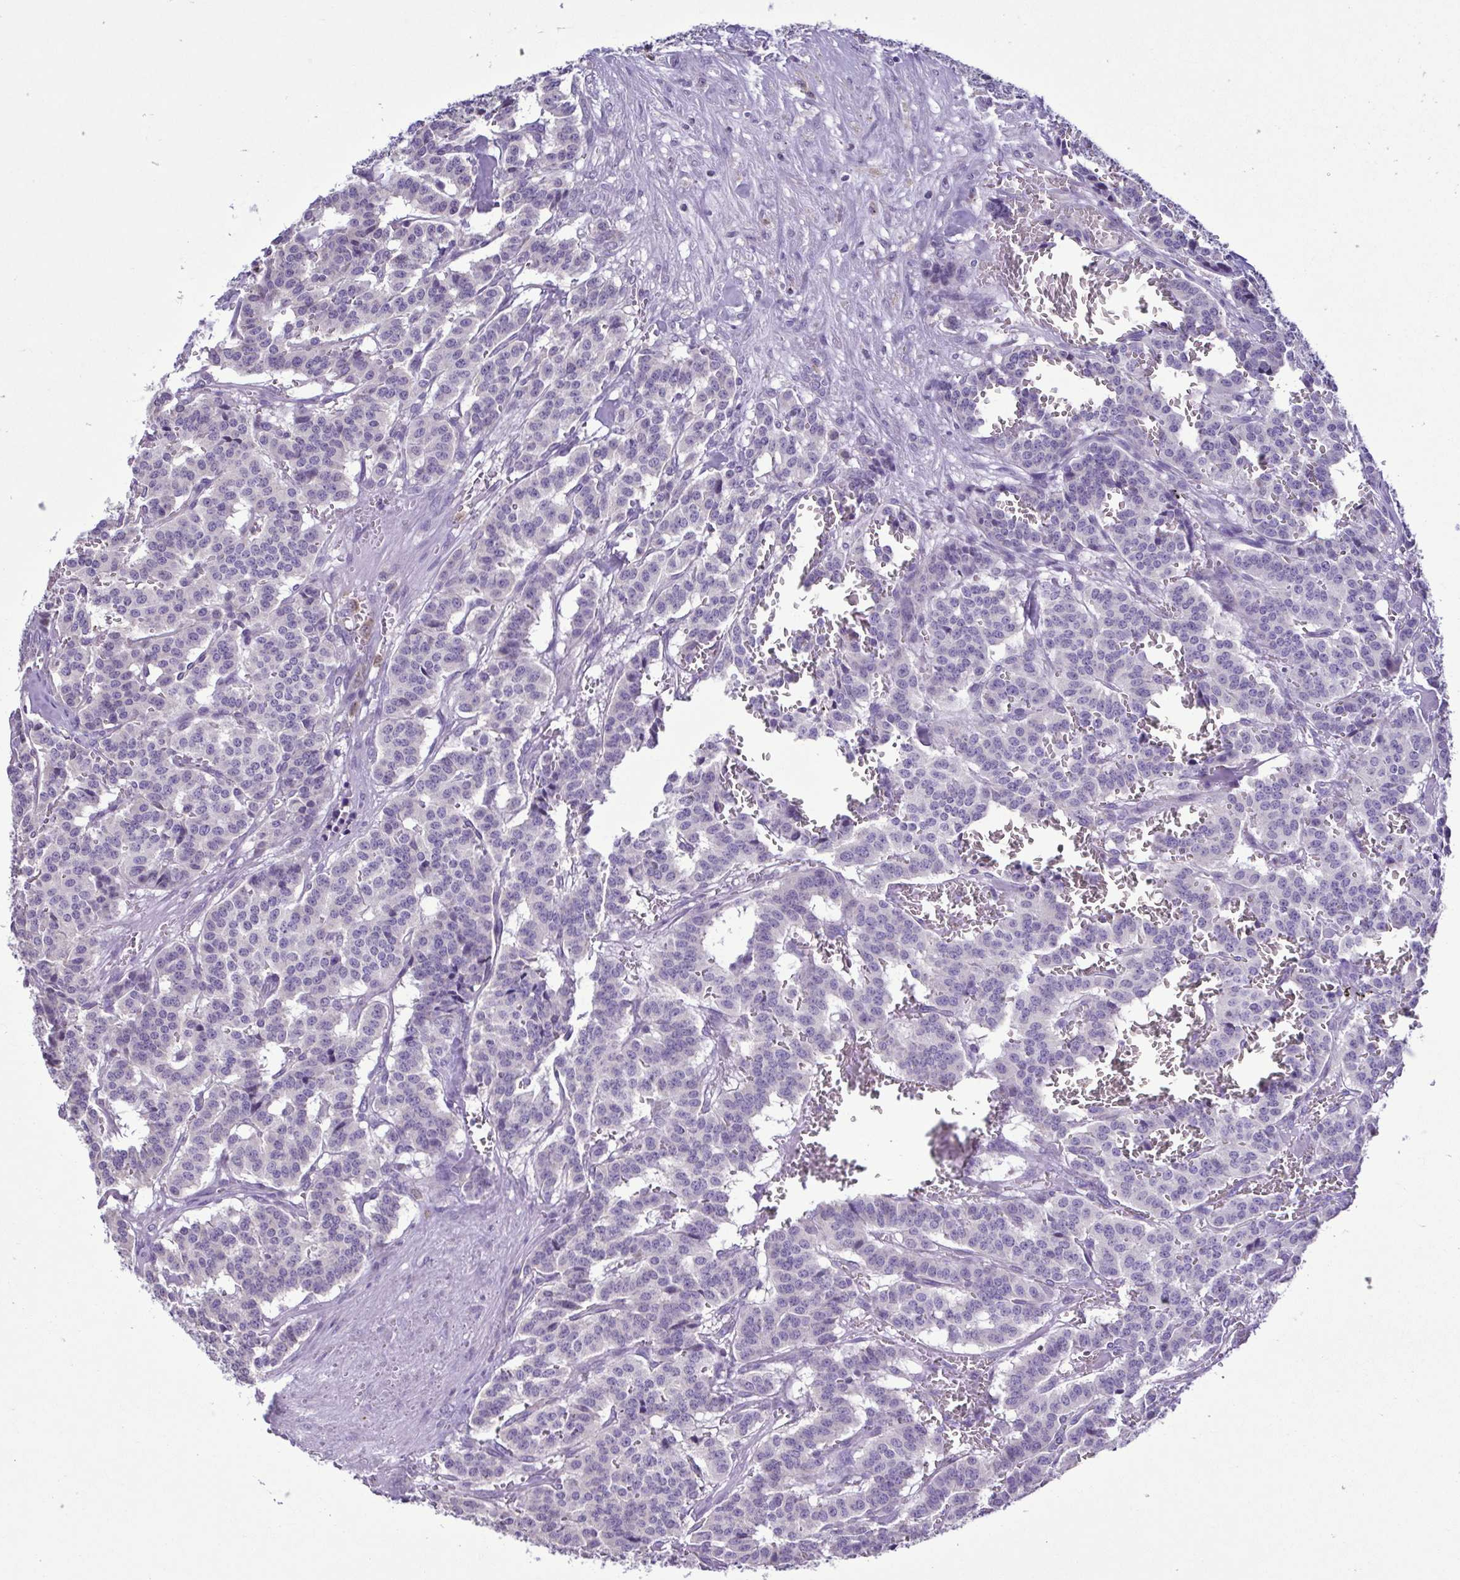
{"staining": {"intensity": "negative", "quantity": "none", "location": "none"}, "tissue": "carcinoid", "cell_type": "Tumor cells", "image_type": "cancer", "snomed": [{"axis": "morphology", "description": "Normal tissue, NOS"}, {"axis": "morphology", "description": "Carcinoid, malignant, NOS"}, {"axis": "topography", "description": "Lung"}], "caption": "A micrograph of human carcinoid is negative for staining in tumor cells.", "gene": "CBY2", "patient": {"sex": "female", "age": 46}}